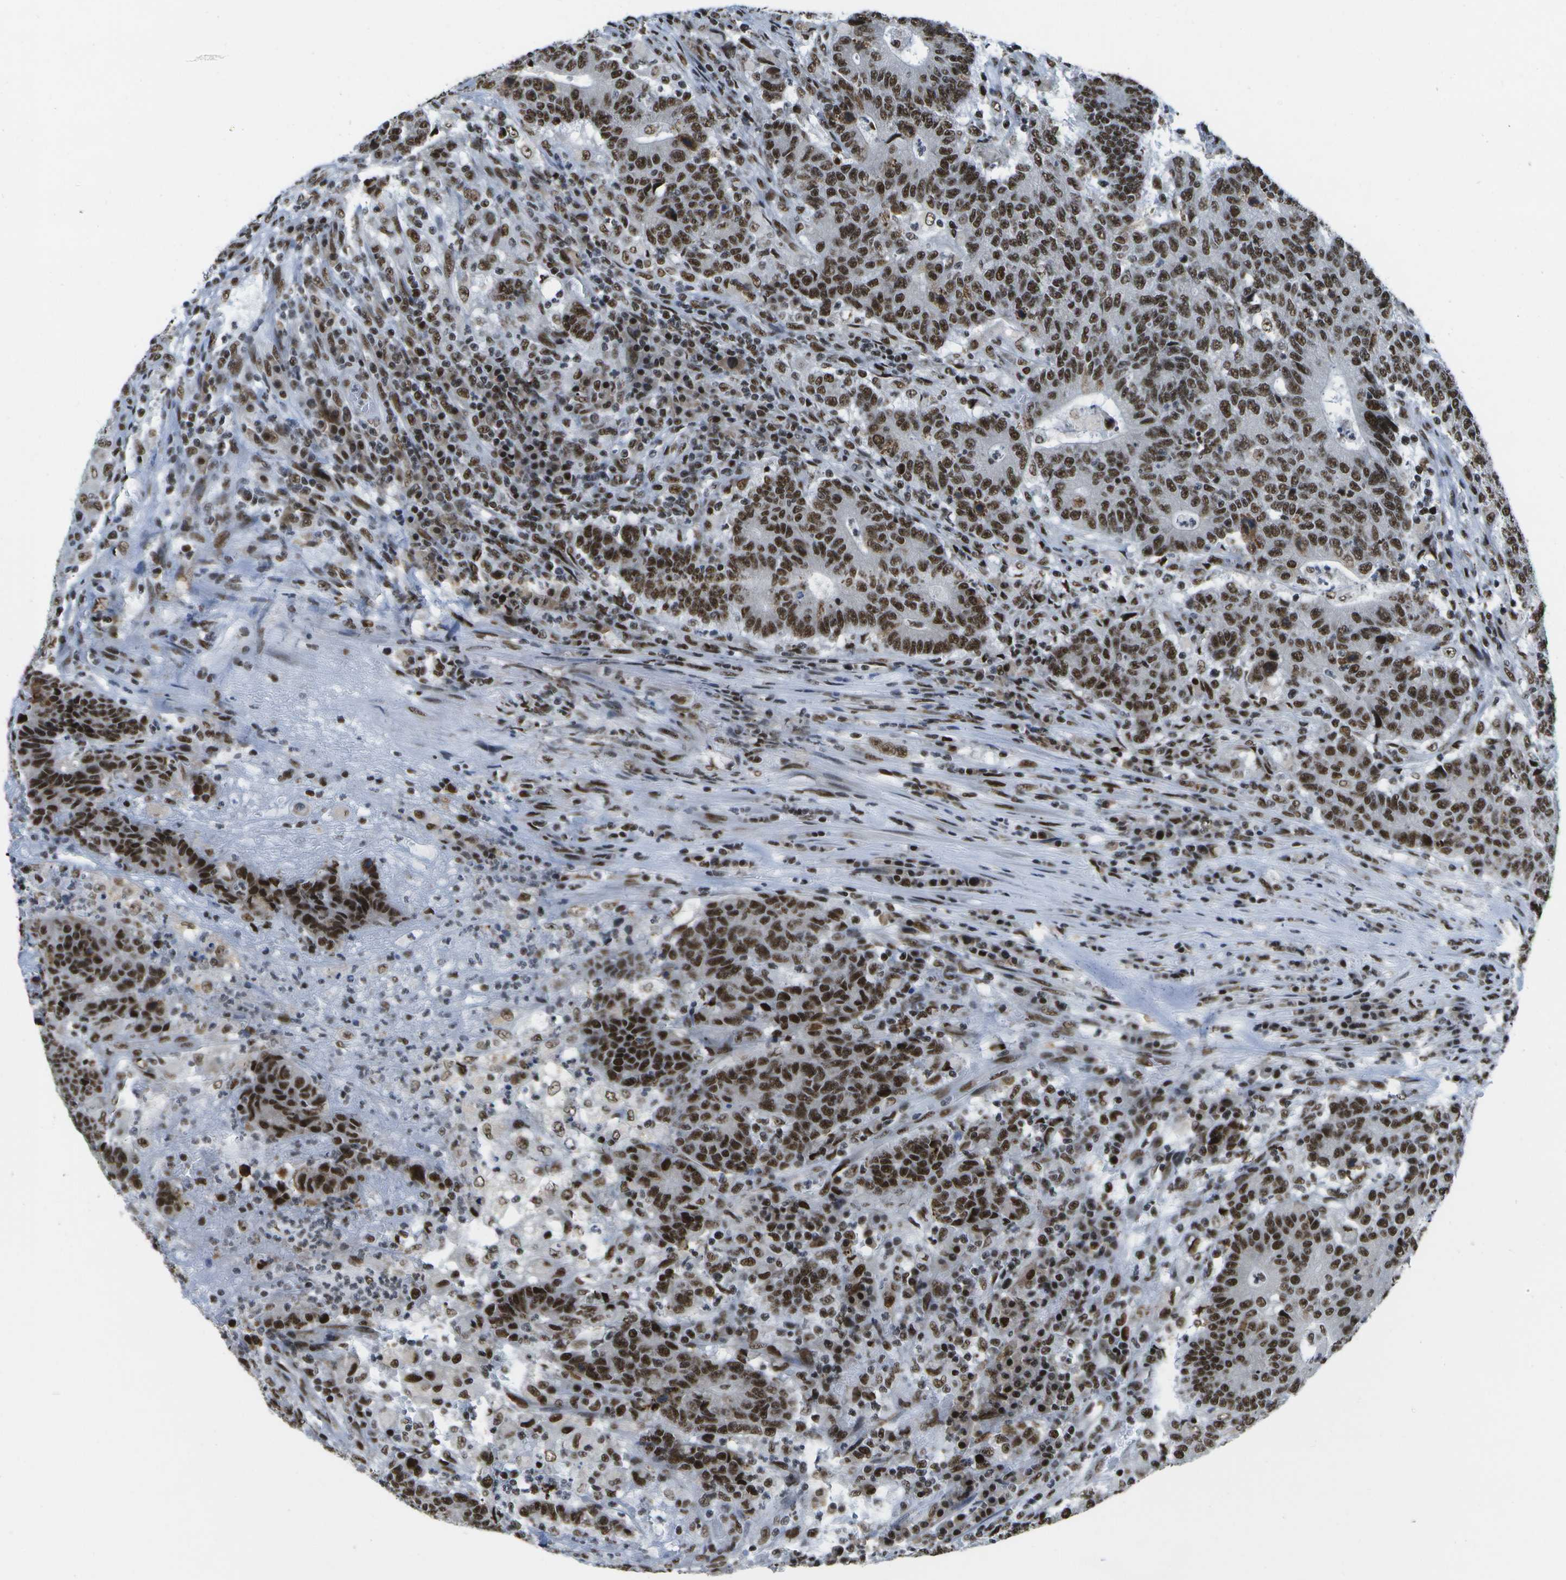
{"staining": {"intensity": "strong", "quantity": ">75%", "location": "nuclear"}, "tissue": "colorectal cancer", "cell_type": "Tumor cells", "image_type": "cancer", "snomed": [{"axis": "morphology", "description": "Normal tissue, NOS"}, {"axis": "morphology", "description": "Adenocarcinoma, NOS"}, {"axis": "topography", "description": "Colon"}], "caption": "Immunohistochemical staining of human adenocarcinoma (colorectal) shows high levels of strong nuclear protein expression in approximately >75% of tumor cells.", "gene": "NSRP1", "patient": {"sex": "female", "age": 75}}